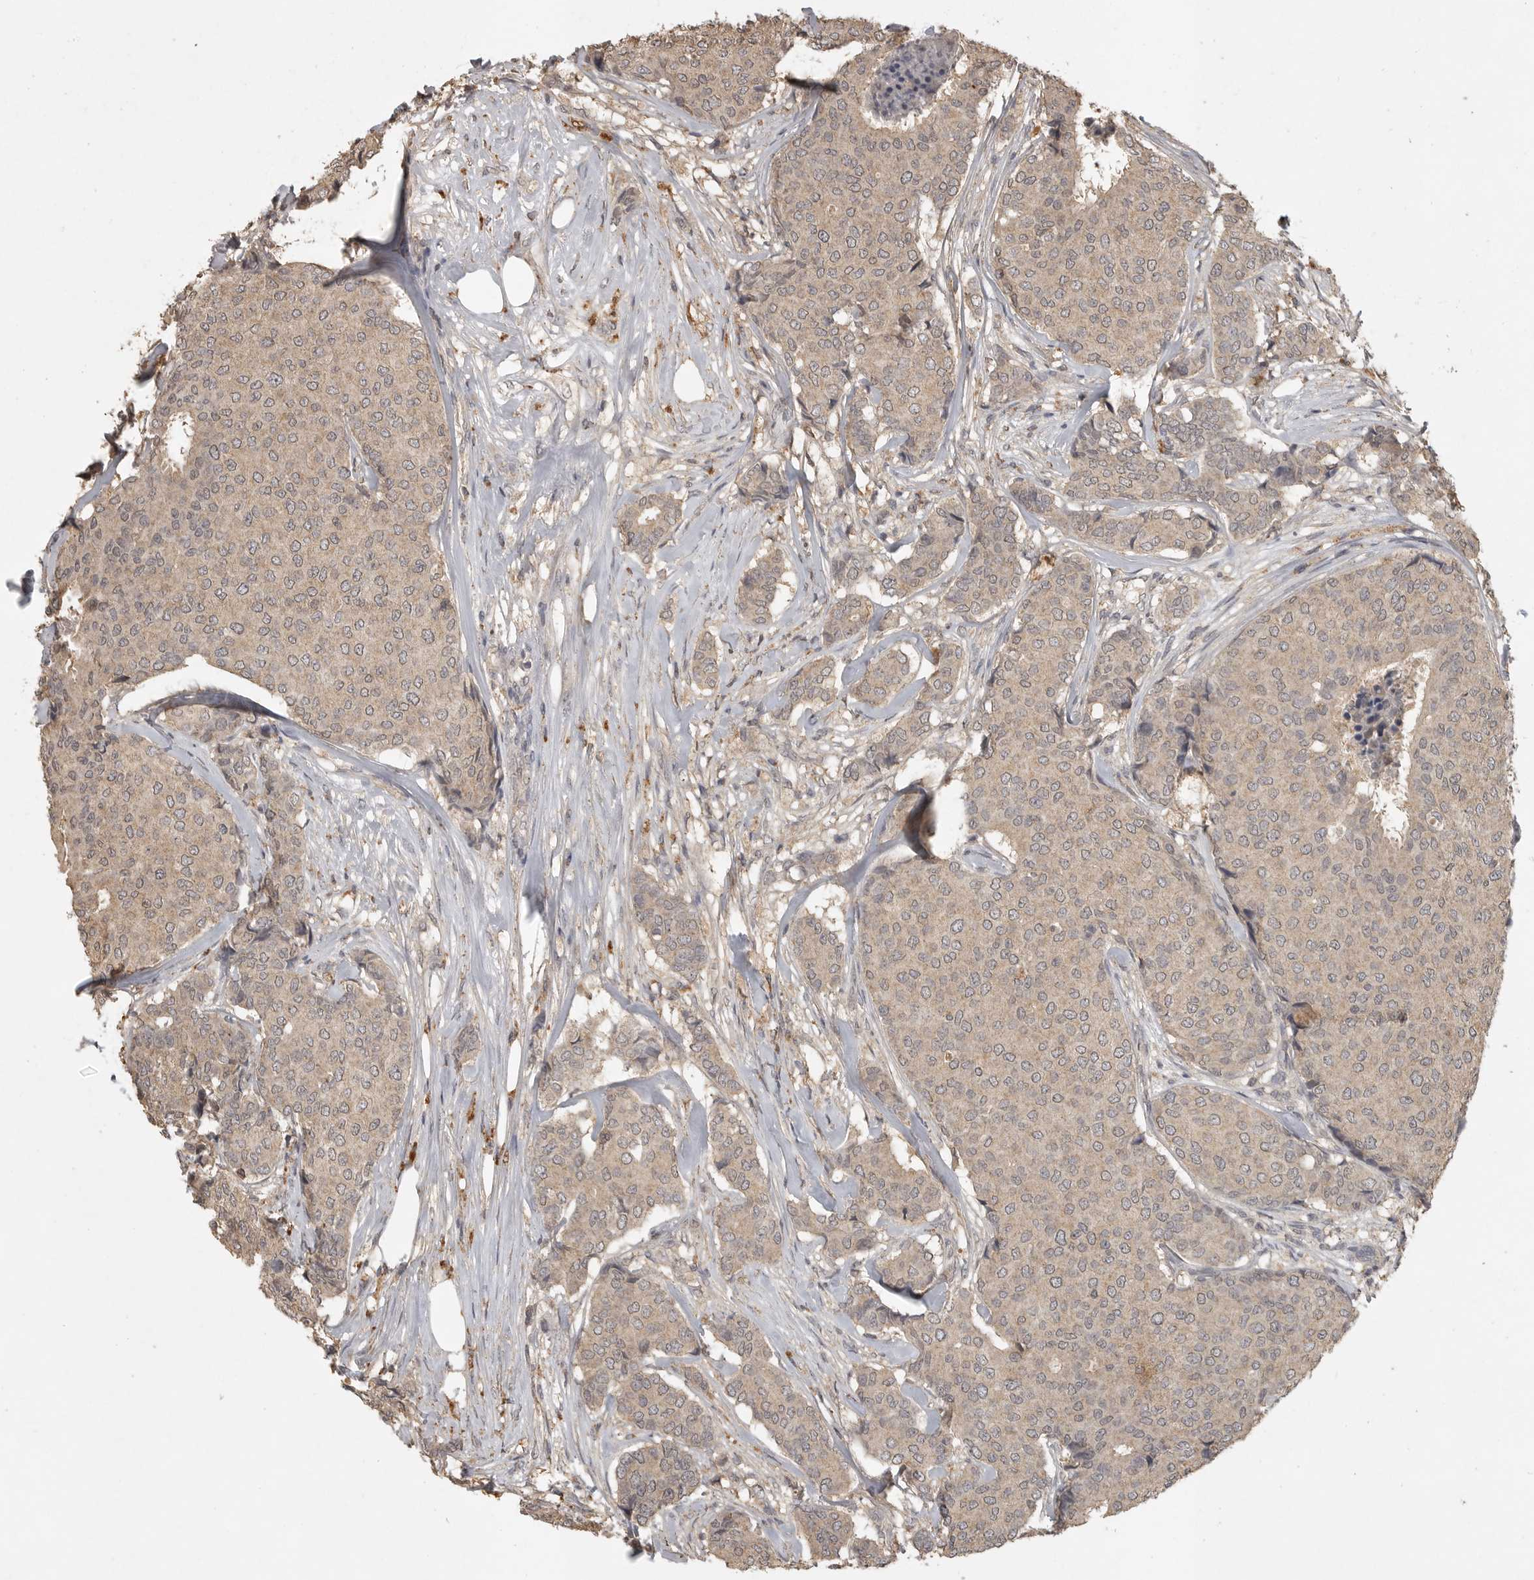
{"staining": {"intensity": "weak", "quantity": ">75%", "location": "cytoplasmic/membranous"}, "tissue": "breast cancer", "cell_type": "Tumor cells", "image_type": "cancer", "snomed": [{"axis": "morphology", "description": "Duct carcinoma"}, {"axis": "topography", "description": "Breast"}], "caption": "Infiltrating ductal carcinoma (breast) stained with DAB (3,3'-diaminobenzidine) immunohistochemistry reveals low levels of weak cytoplasmic/membranous positivity in approximately >75% of tumor cells.", "gene": "ADAMTS4", "patient": {"sex": "female", "age": 75}}